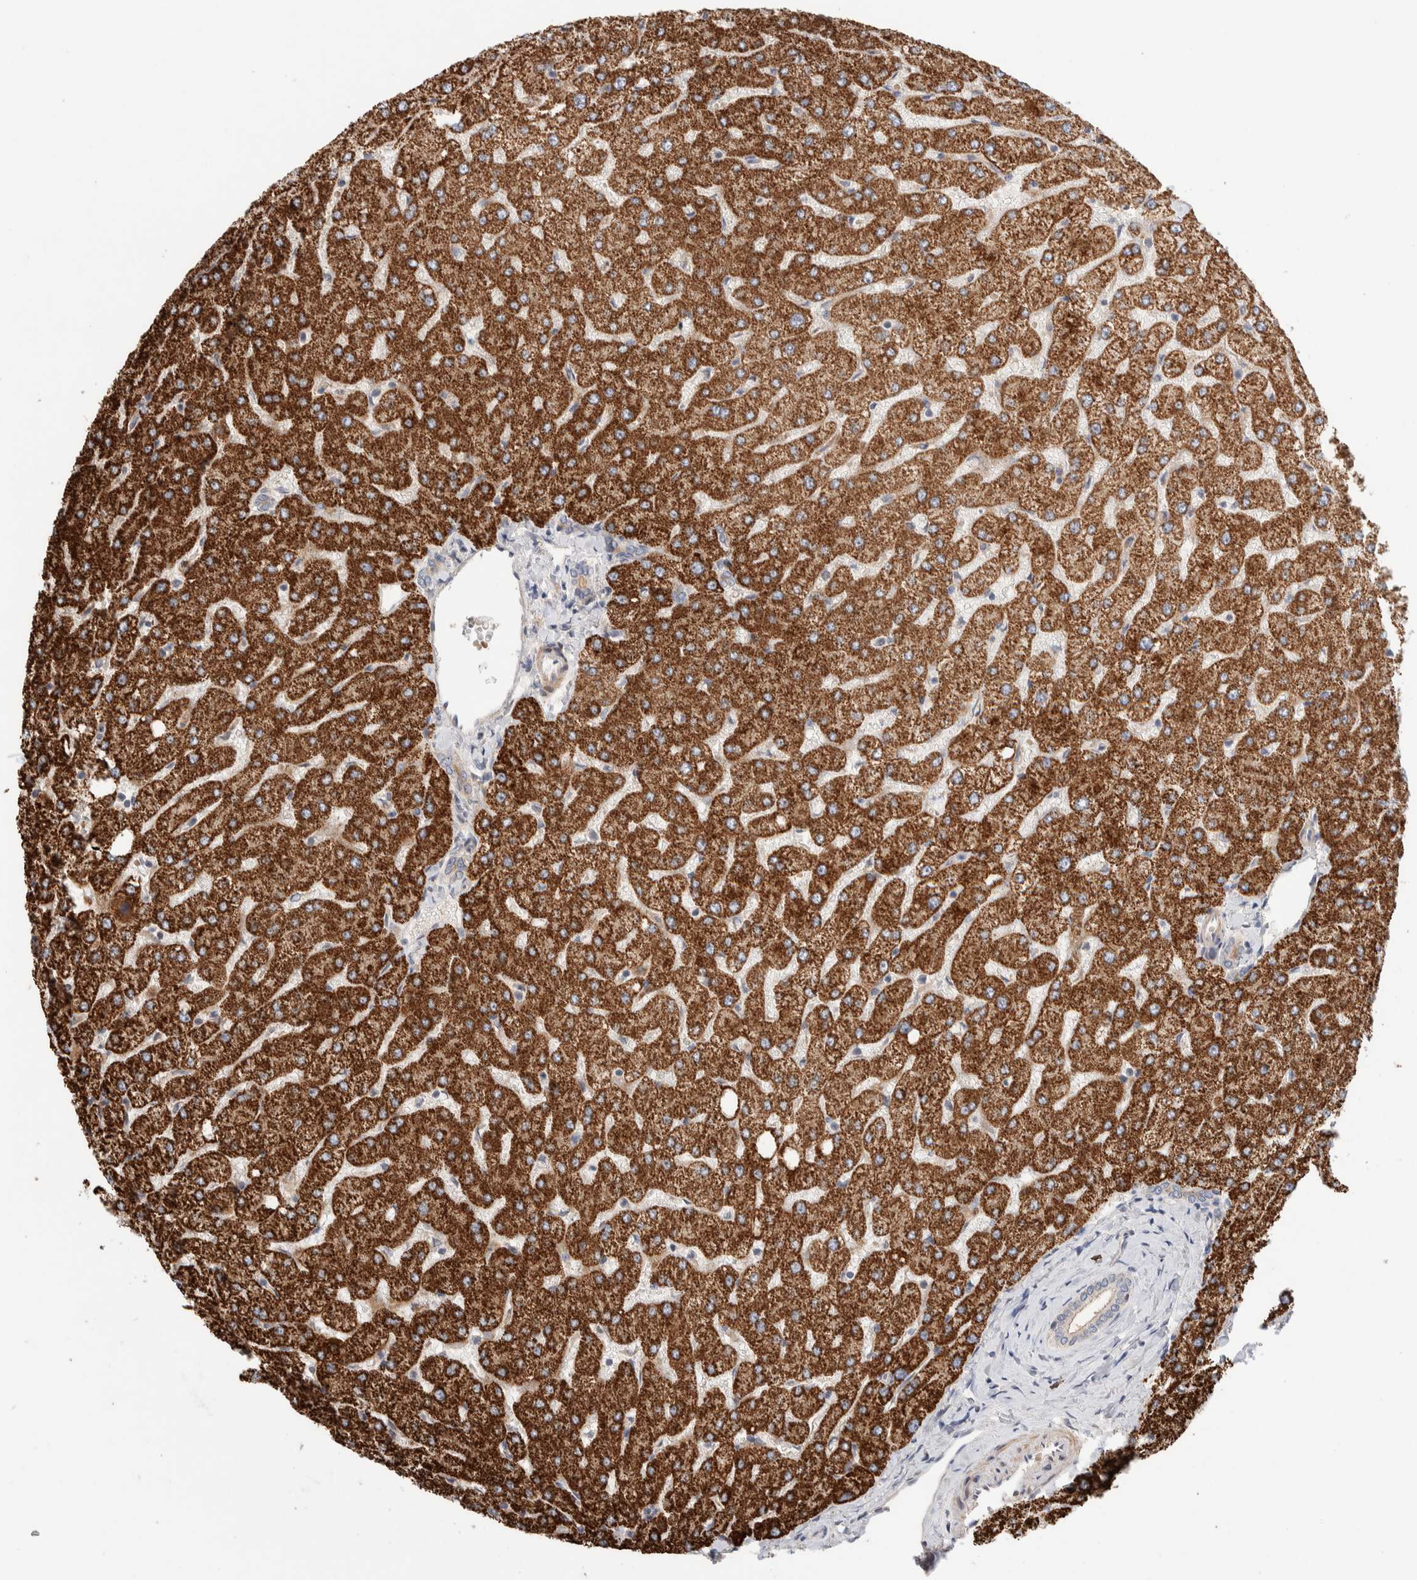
{"staining": {"intensity": "weak", "quantity": "<25%", "location": "cytoplasmic/membranous"}, "tissue": "liver", "cell_type": "Cholangiocytes", "image_type": "normal", "snomed": [{"axis": "morphology", "description": "Normal tissue, NOS"}, {"axis": "topography", "description": "Liver"}], "caption": "Protein analysis of normal liver exhibits no significant staining in cholangiocytes. (DAB immunohistochemistry, high magnification).", "gene": "WDR91", "patient": {"sex": "female", "age": 54}}